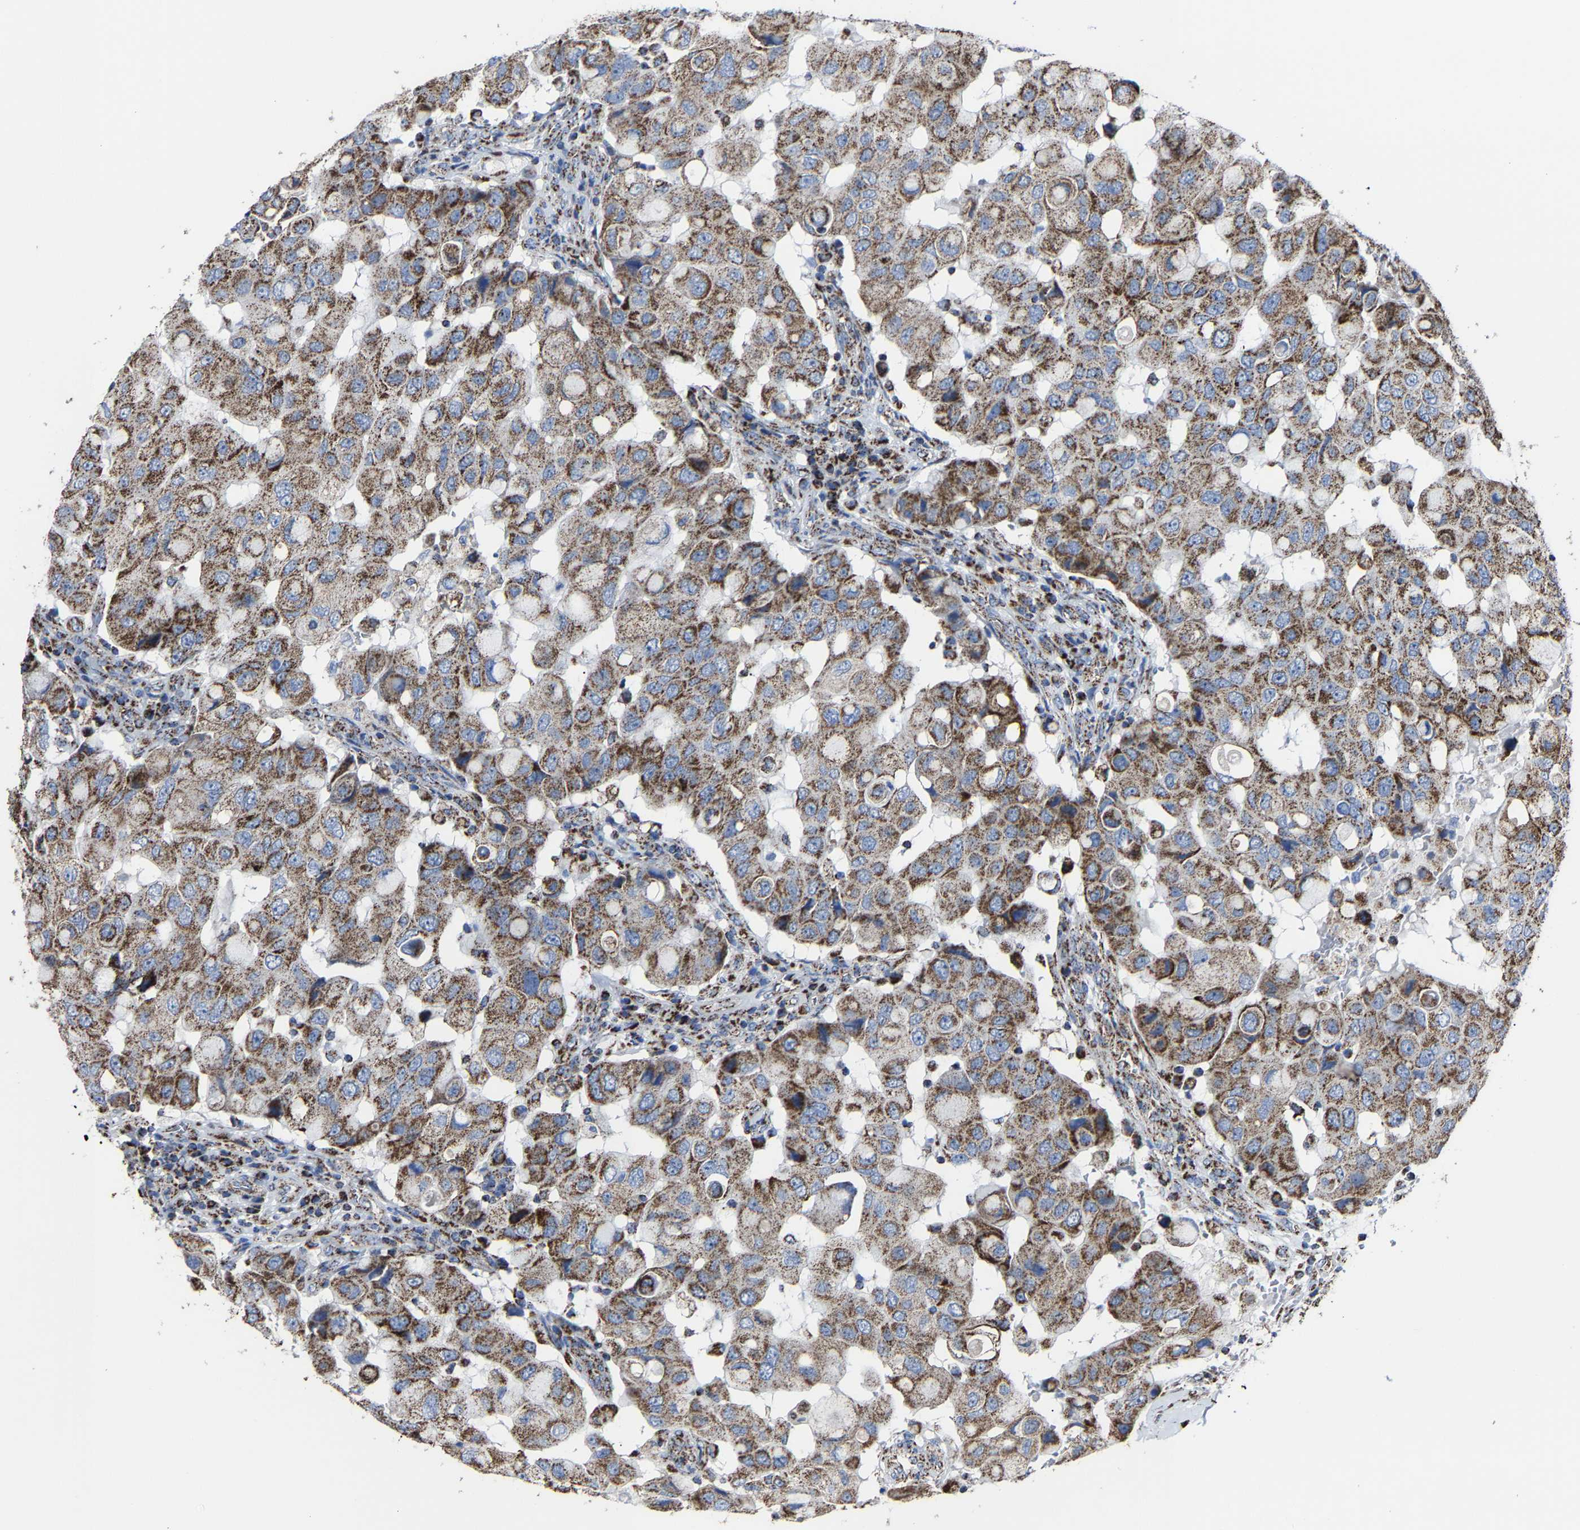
{"staining": {"intensity": "strong", "quantity": ">75%", "location": "cytoplasmic/membranous"}, "tissue": "breast cancer", "cell_type": "Tumor cells", "image_type": "cancer", "snomed": [{"axis": "morphology", "description": "Duct carcinoma"}, {"axis": "topography", "description": "Breast"}], "caption": "A histopathology image of invasive ductal carcinoma (breast) stained for a protein reveals strong cytoplasmic/membranous brown staining in tumor cells.", "gene": "NDUFV3", "patient": {"sex": "female", "age": 27}}